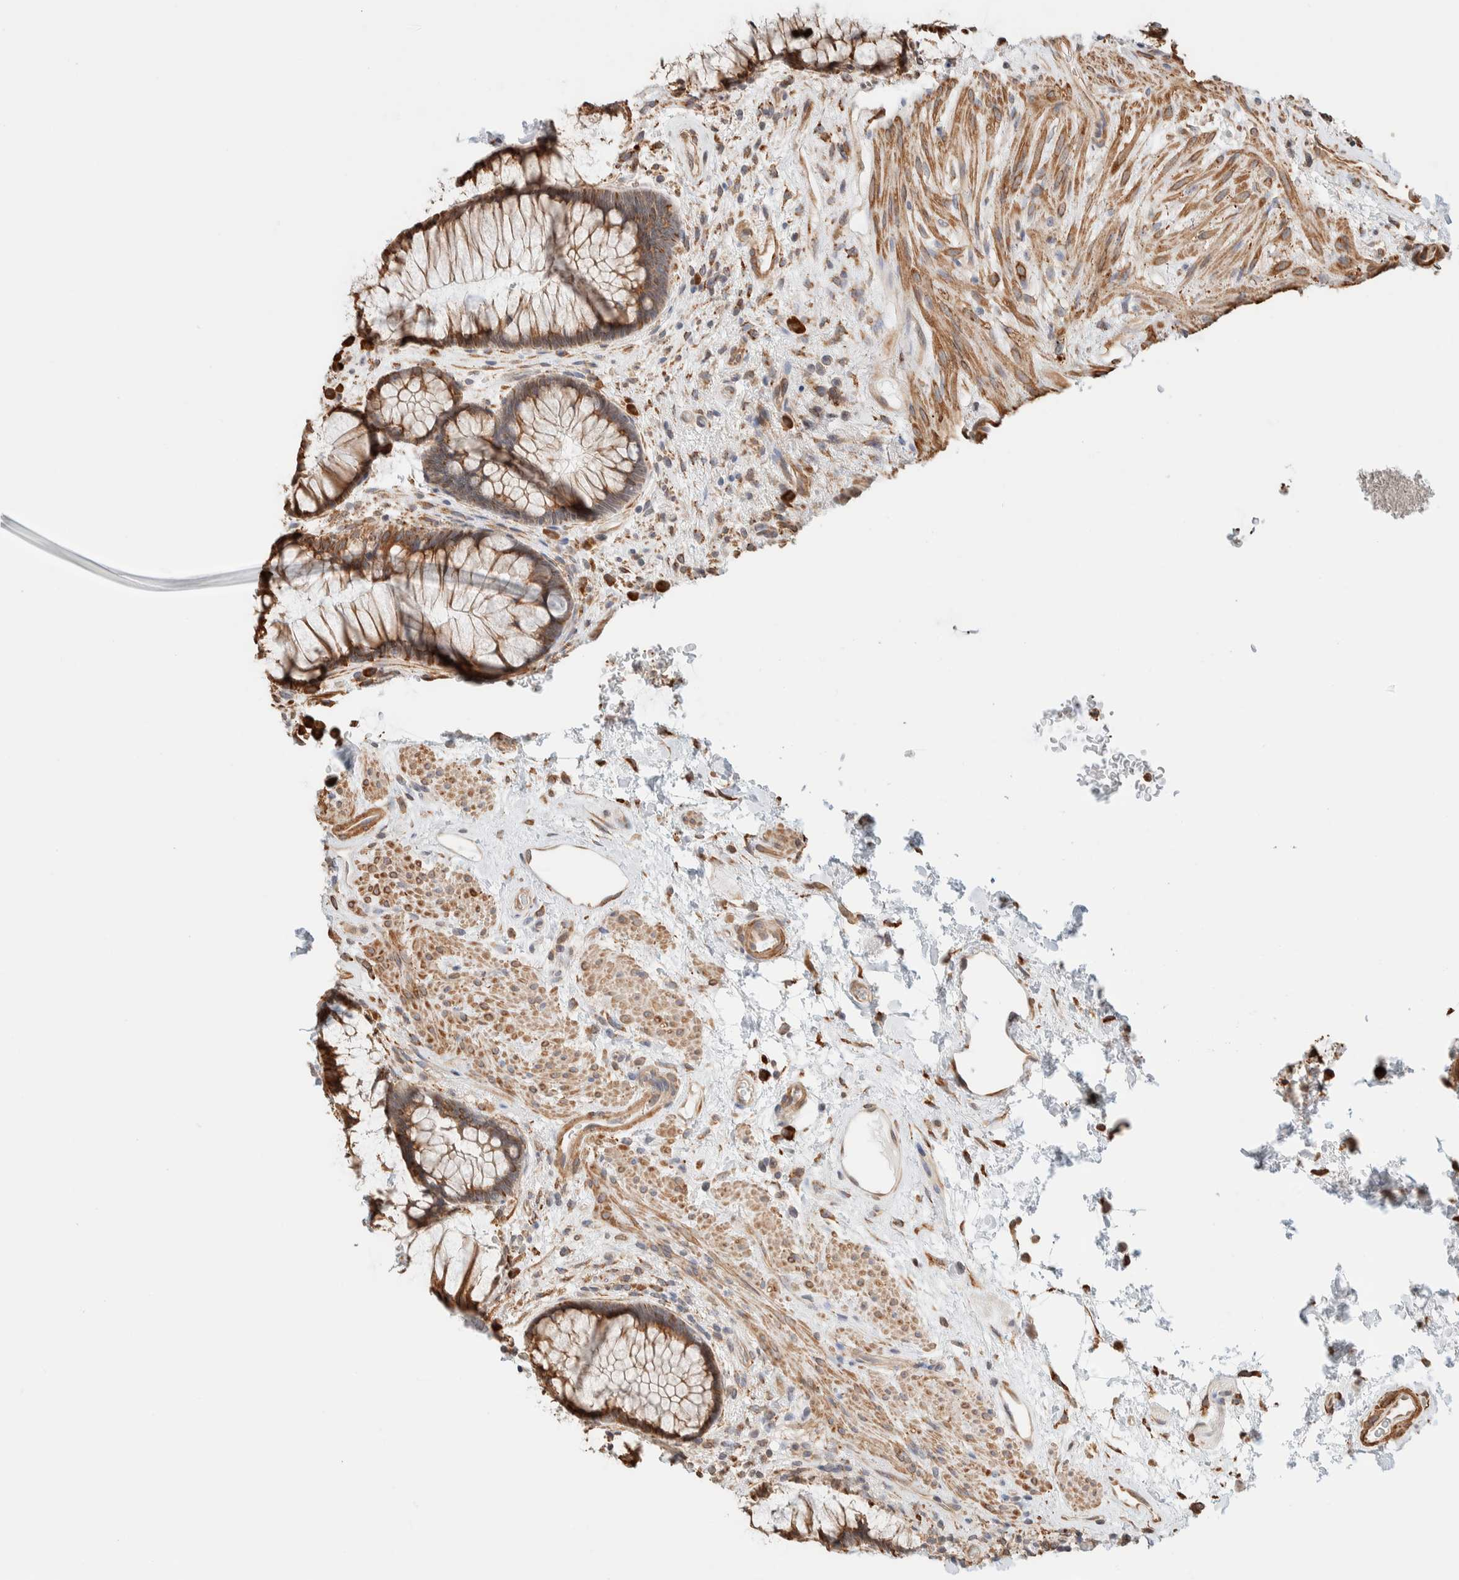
{"staining": {"intensity": "moderate", "quantity": ">75%", "location": "cytoplasmic/membranous"}, "tissue": "rectum", "cell_type": "Glandular cells", "image_type": "normal", "snomed": [{"axis": "morphology", "description": "Normal tissue, NOS"}, {"axis": "topography", "description": "Rectum"}], "caption": "Rectum stained with DAB immunohistochemistry (IHC) reveals medium levels of moderate cytoplasmic/membranous expression in approximately >75% of glandular cells.", "gene": "INTS1", "patient": {"sex": "male", "age": 51}}